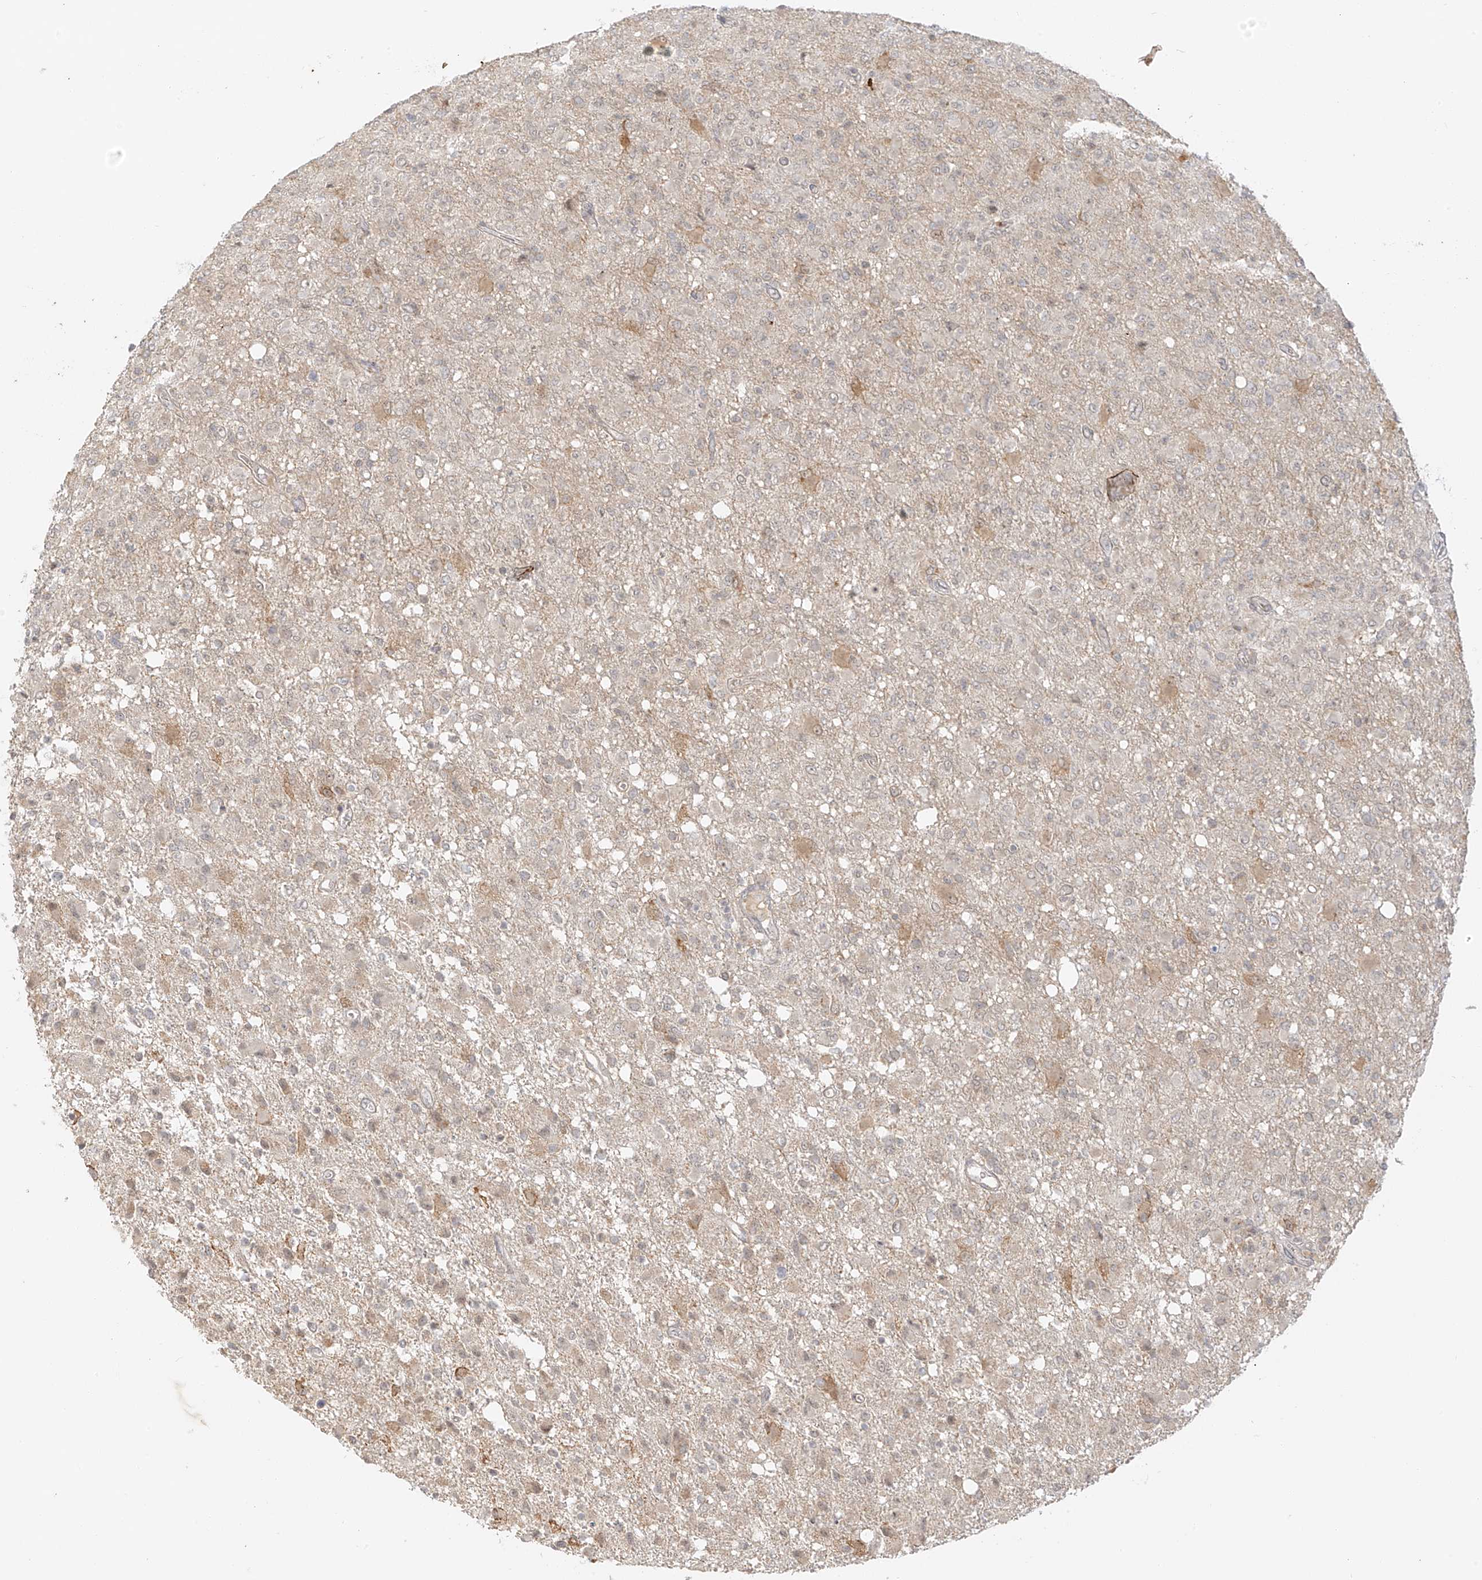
{"staining": {"intensity": "weak", "quantity": "25%-75%", "location": "cytoplasmic/membranous"}, "tissue": "glioma", "cell_type": "Tumor cells", "image_type": "cancer", "snomed": [{"axis": "morphology", "description": "Glioma, malignant, High grade"}, {"axis": "topography", "description": "Brain"}], "caption": "Protein staining shows weak cytoplasmic/membranous staining in about 25%-75% of tumor cells in glioma.", "gene": "MIPEP", "patient": {"sex": "female", "age": 57}}